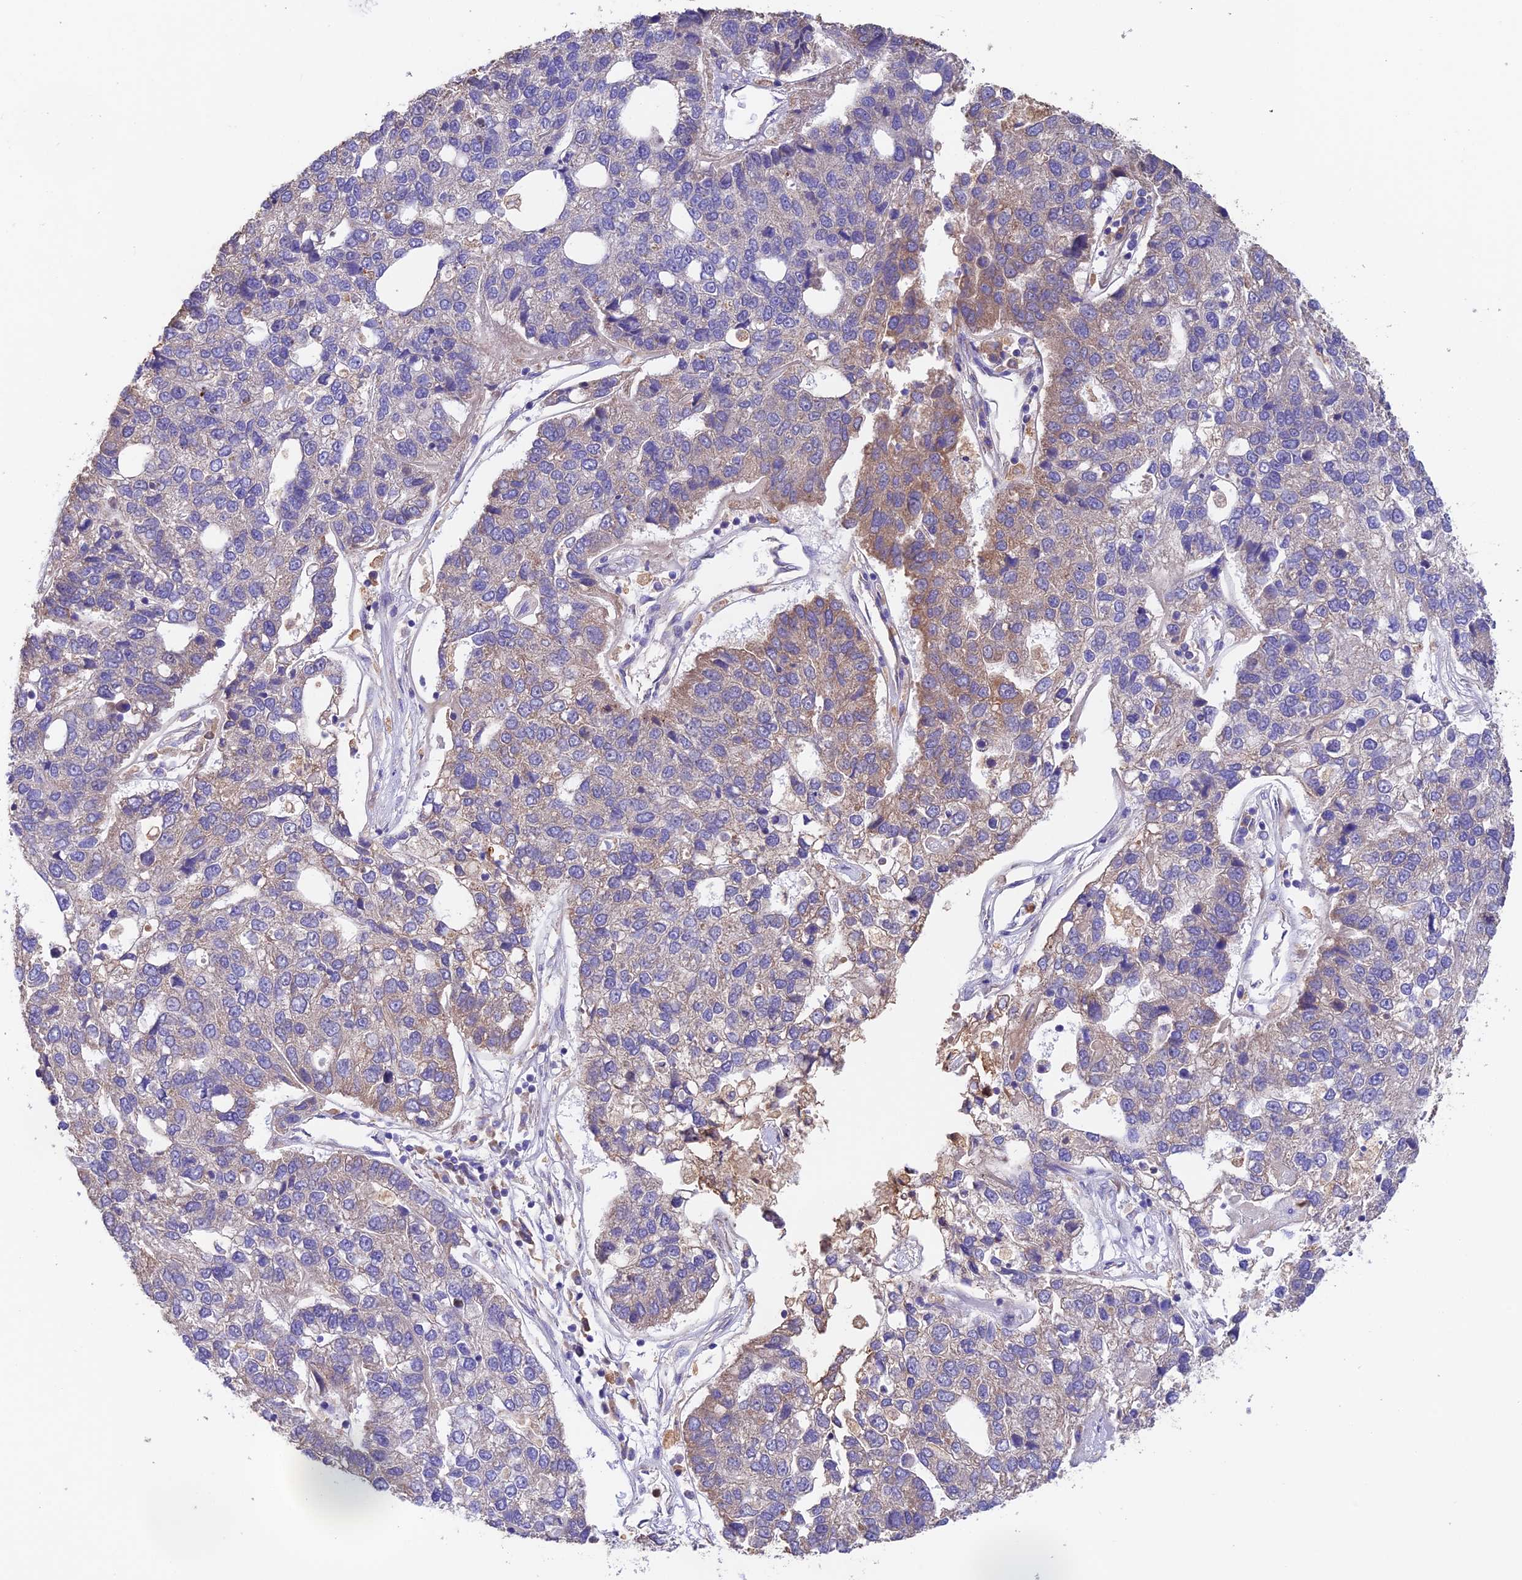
{"staining": {"intensity": "moderate", "quantity": "<25%", "location": "cytoplasmic/membranous"}, "tissue": "pancreatic cancer", "cell_type": "Tumor cells", "image_type": "cancer", "snomed": [{"axis": "morphology", "description": "Adenocarcinoma, NOS"}, {"axis": "topography", "description": "Pancreas"}], "caption": "A high-resolution histopathology image shows immunohistochemistry (IHC) staining of pancreatic cancer, which shows moderate cytoplasmic/membranous expression in approximately <25% of tumor cells.", "gene": "EMC3", "patient": {"sex": "female", "age": 61}}